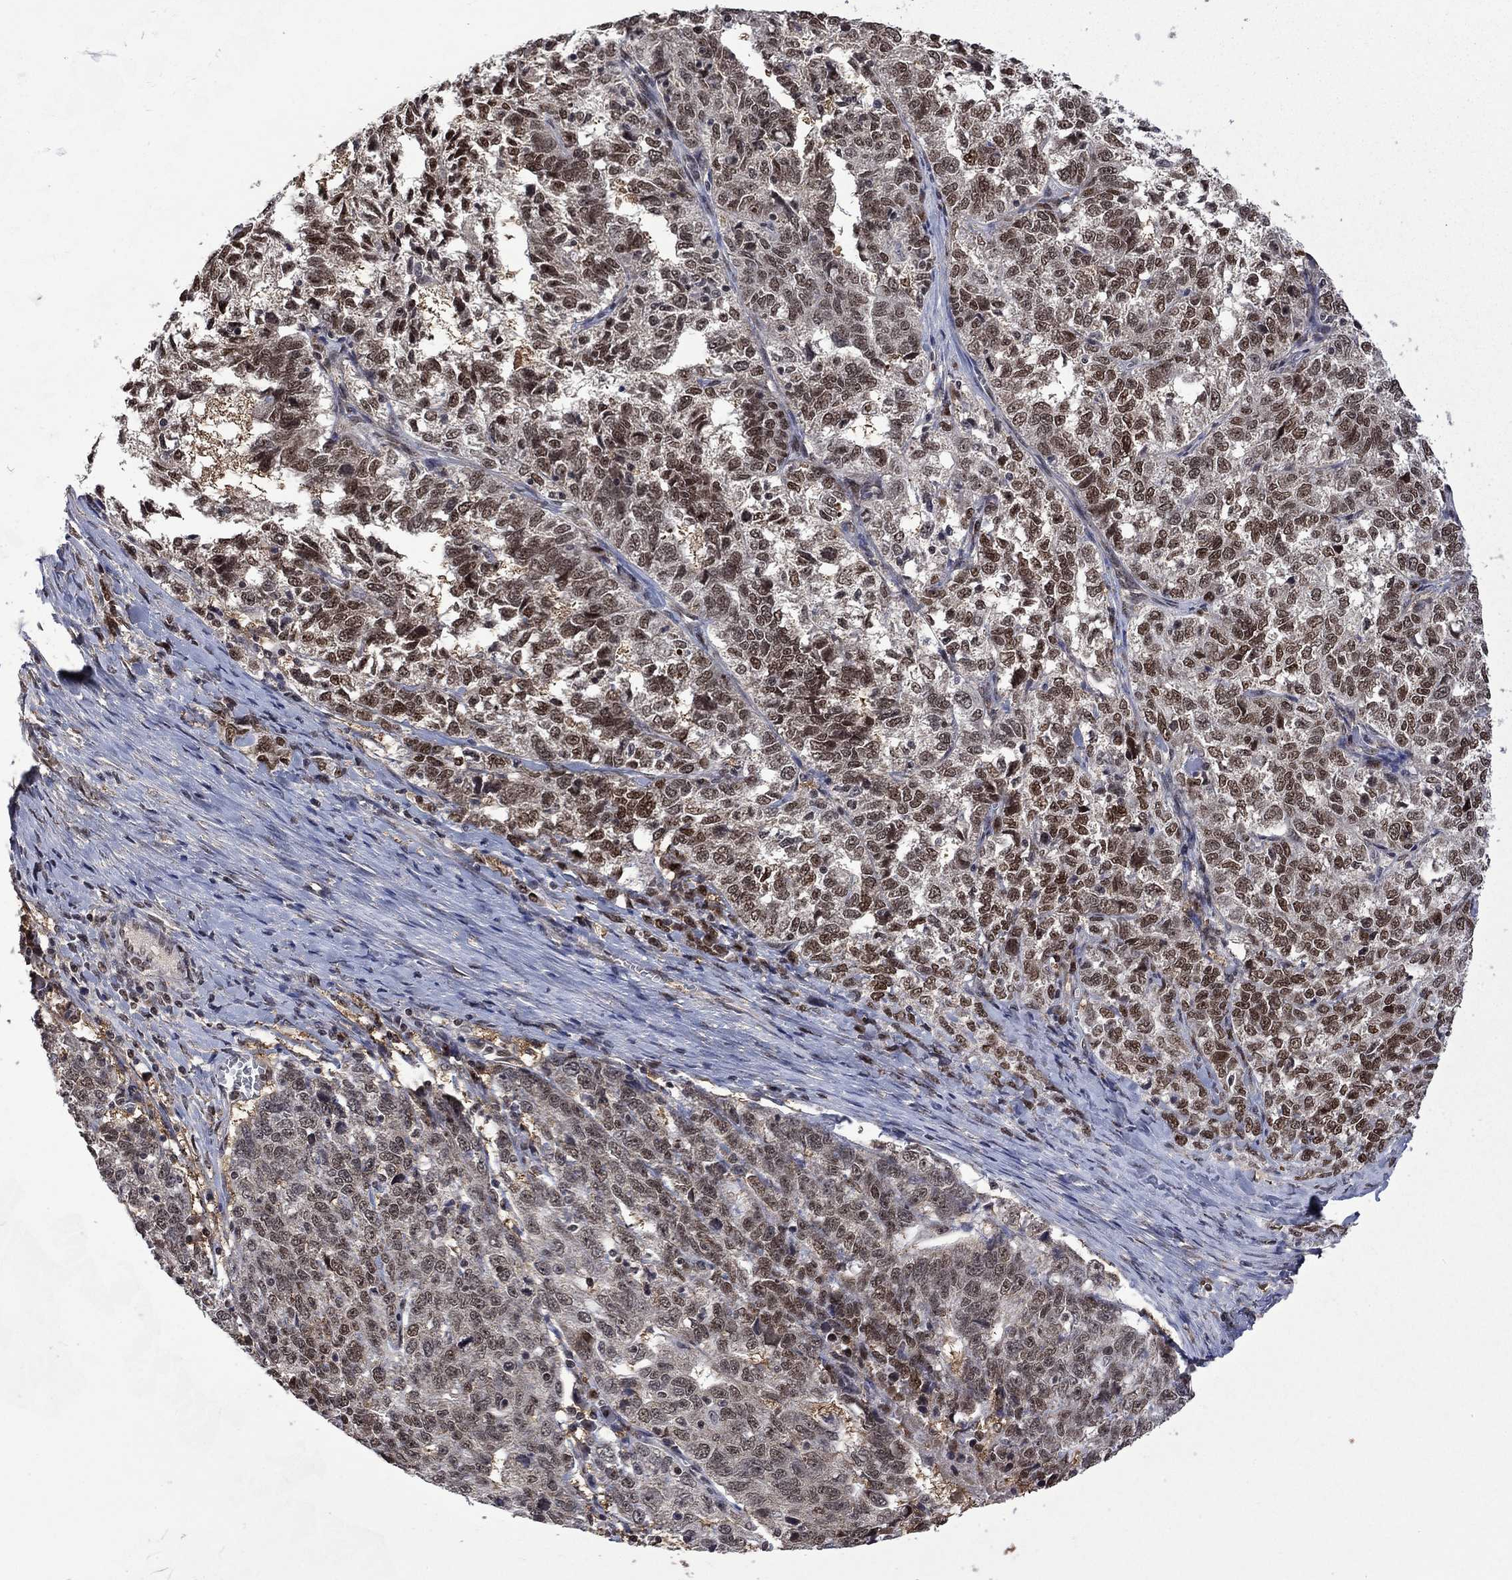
{"staining": {"intensity": "moderate", "quantity": "25%-75%", "location": "cytoplasmic/membranous,nuclear"}, "tissue": "ovarian cancer", "cell_type": "Tumor cells", "image_type": "cancer", "snomed": [{"axis": "morphology", "description": "Cystadenocarcinoma, serous, NOS"}, {"axis": "topography", "description": "Ovary"}], "caption": "Moderate cytoplasmic/membranous and nuclear staining for a protein is appreciated in approximately 25%-75% of tumor cells of serous cystadenocarcinoma (ovarian) using IHC.", "gene": "FBL", "patient": {"sex": "female", "age": 71}}